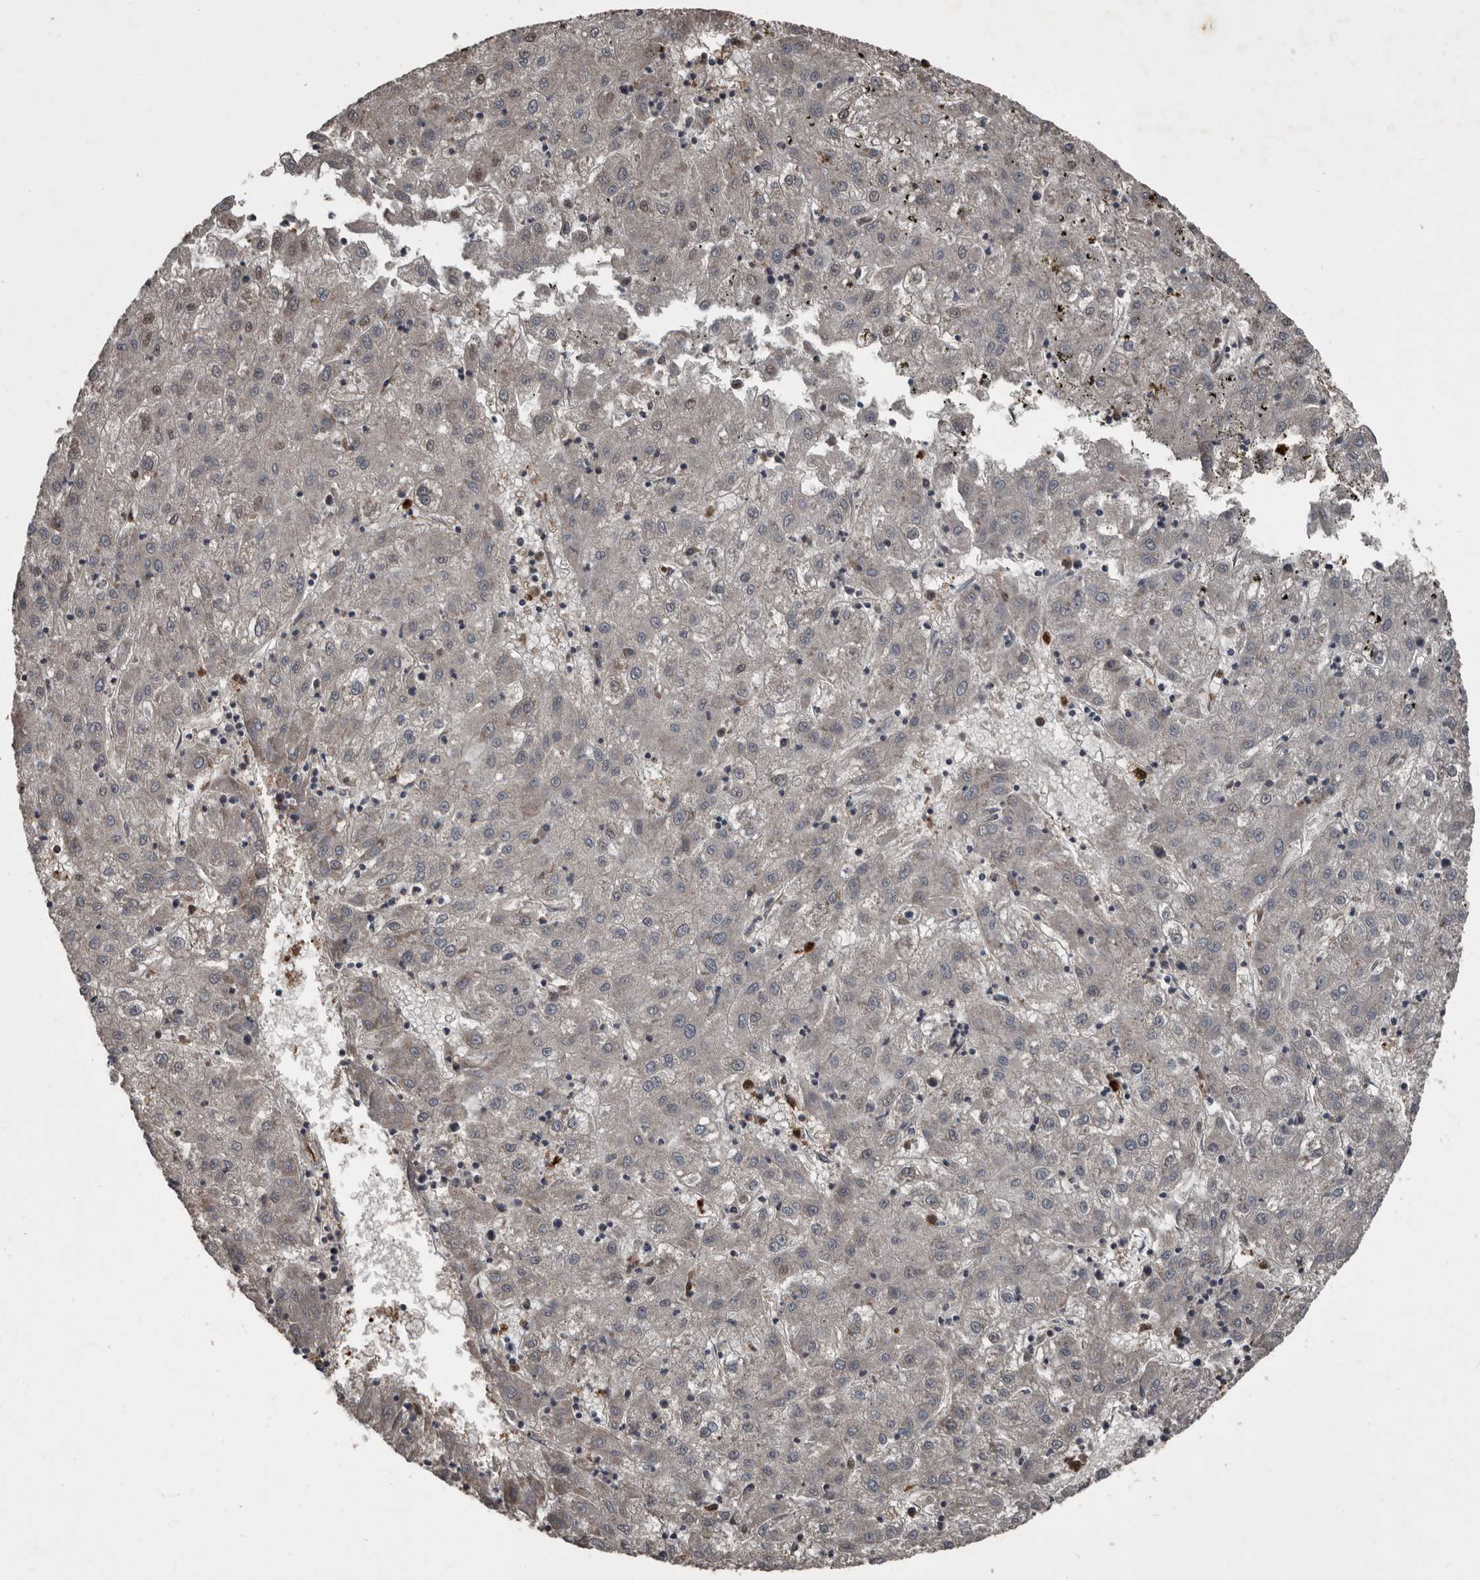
{"staining": {"intensity": "negative", "quantity": "none", "location": "none"}, "tissue": "liver cancer", "cell_type": "Tumor cells", "image_type": "cancer", "snomed": [{"axis": "morphology", "description": "Carcinoma, Hepatocellular, NOS"}, {"axis": "topography", "description": "Liver"}], "caption": "Liver cancer stained for a protein using immunohistochemistry shows no expression tumor cells.", "gene": "FSBP", "patient": {"sex": "male", "age": 72}}